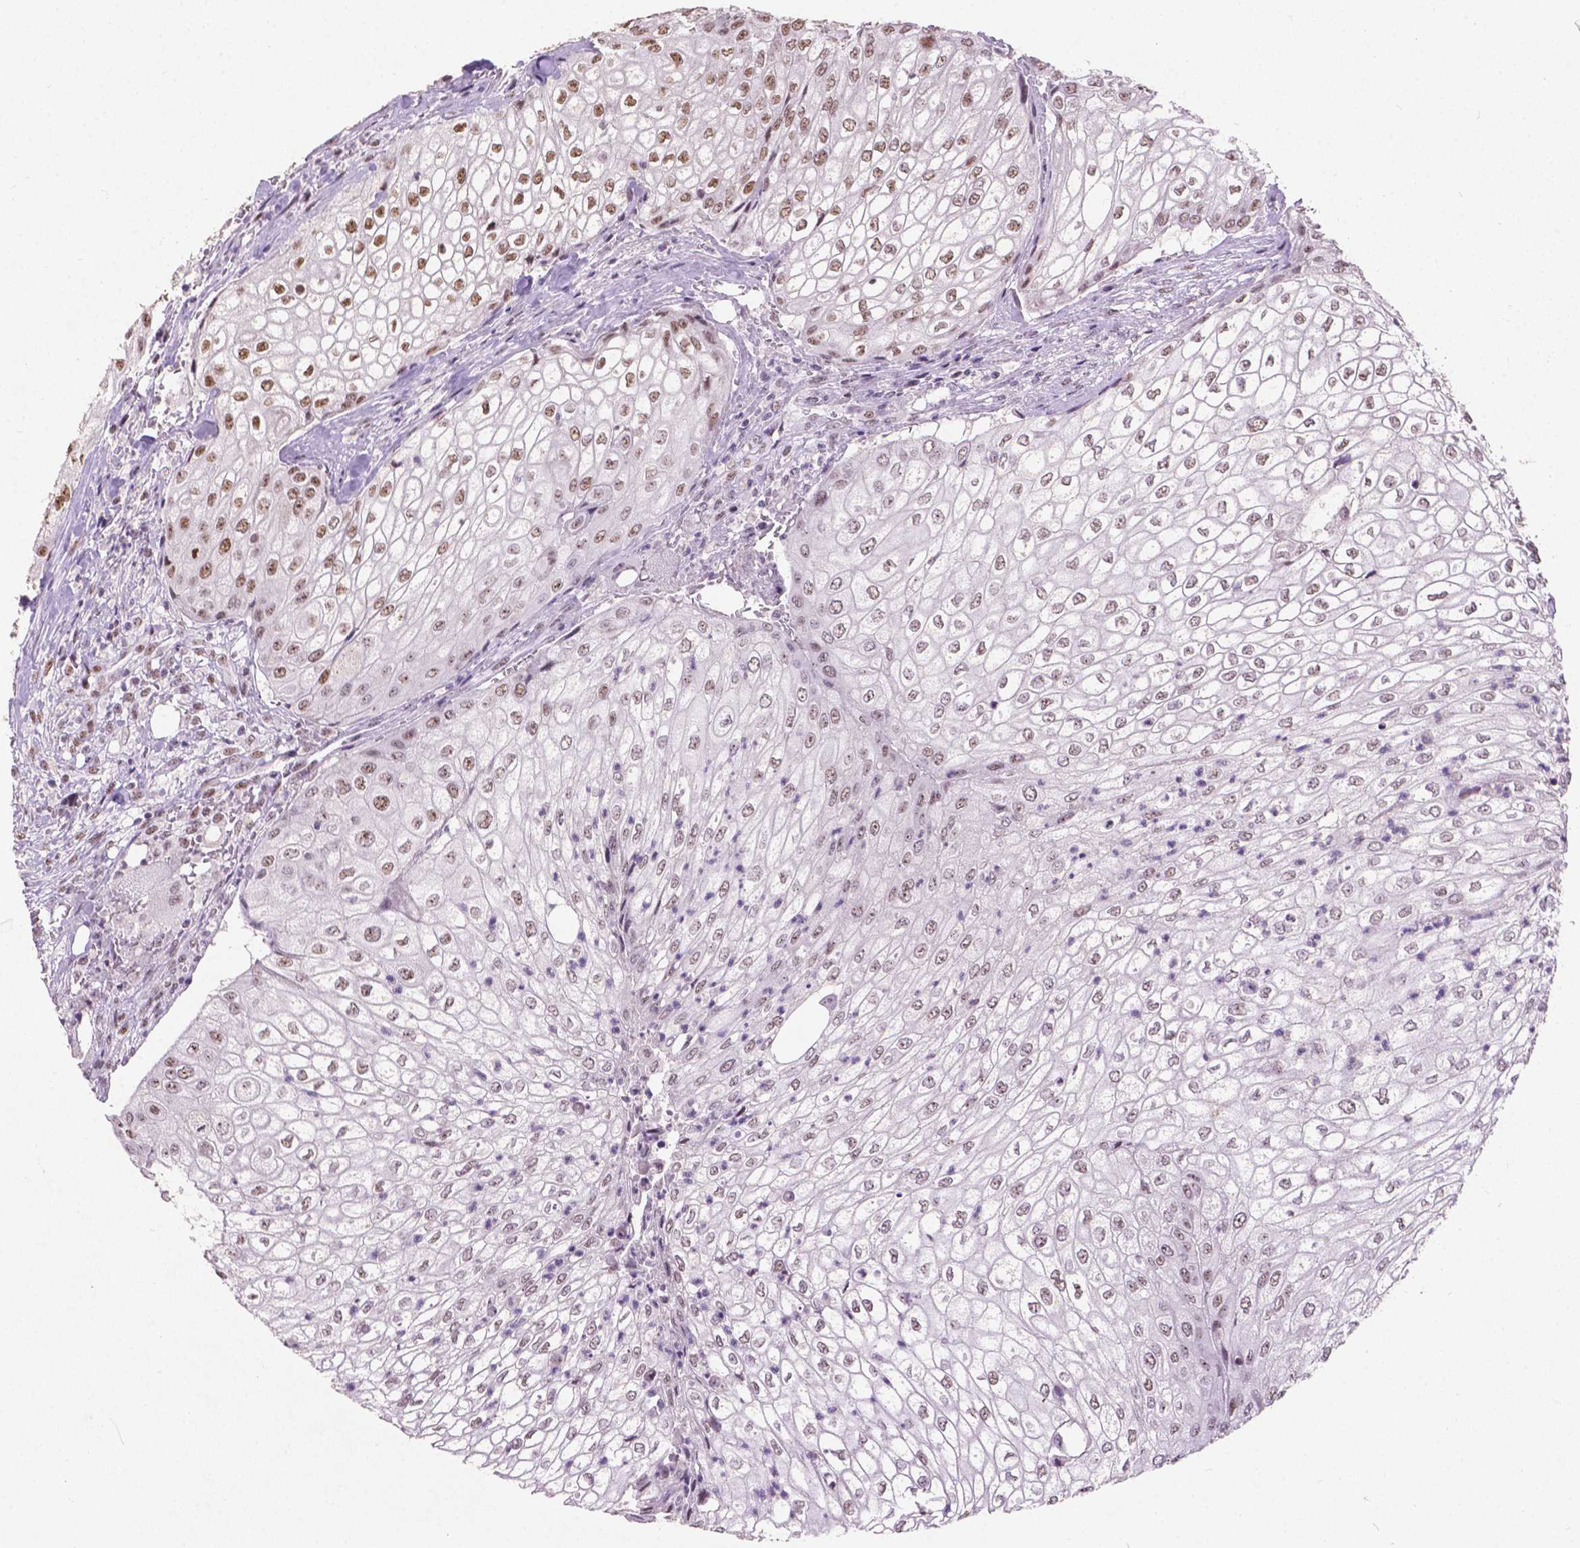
{"staining": {"intensity": "moderate", "quantity": "25%-75%", "location": "nuclear"}, "tissue": "urothelial cancer", "cell_type": "Tumor cells", "image_type": "cancer", "snomed": [{"axis": "morphology", "description": "Urothelial carcinoma, High grade"}, {"axis": "topography", "description": "Urinary bladder"}], "caption": "Immunohistochemistry of human urothelial cancer reveals medium levels of moderate nuclear staining in about 25%-75% of tumor cells.", "gene": "COIL", "patient": {"sex": "male", "age": 62}}